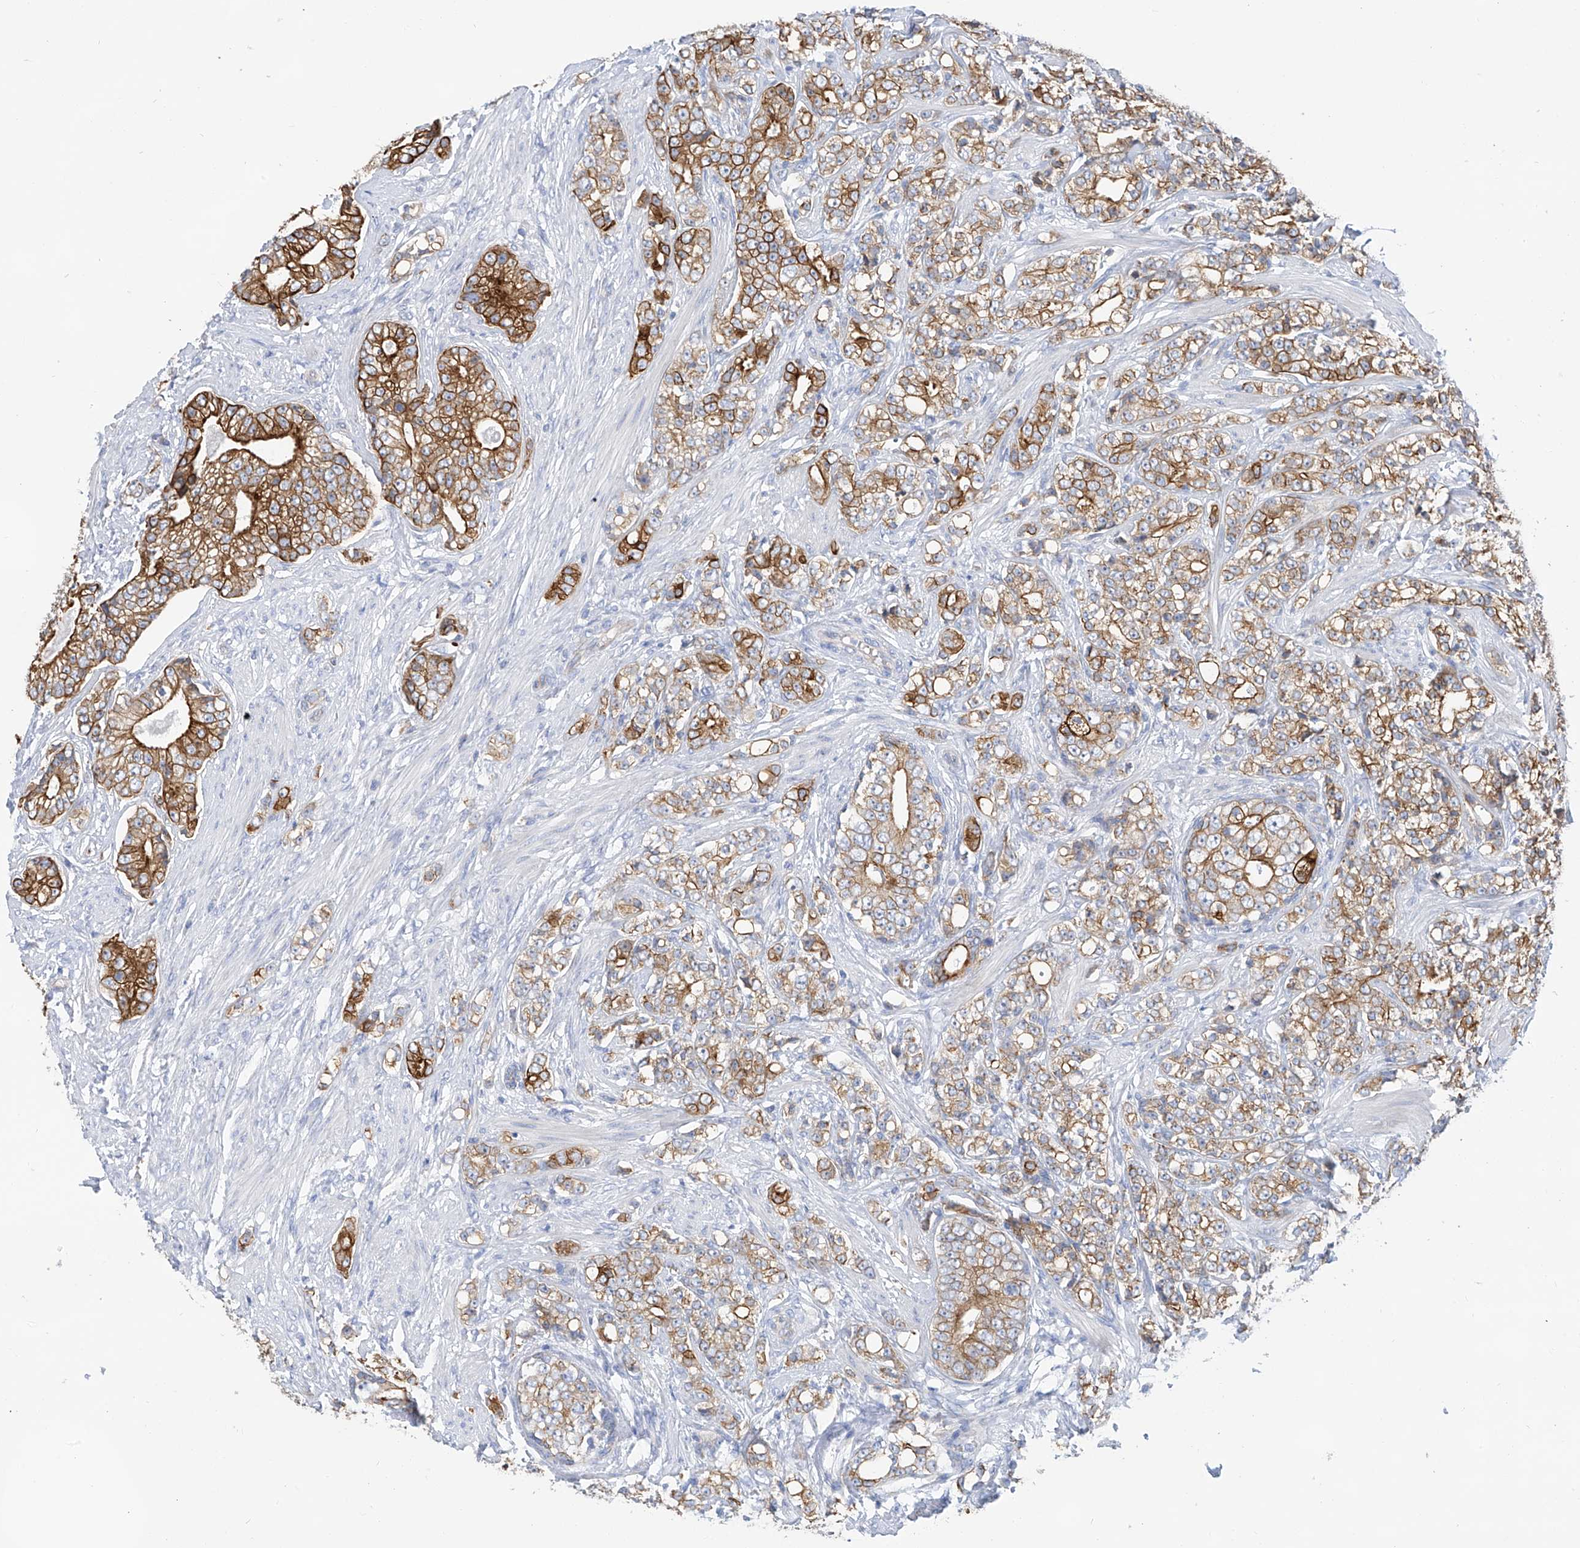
{"staining": {"intensity": "moderate", "quantity": ">75%", "location": "cytoplasmic/membranous"}, "tissue": "prostate cancer", "cell_type": "Tumor cells", "image_type": "cancer", "snomed": [{"axis": "morphology", "description": "Adenocarcinoma, High grade"}, {"axis": "topography", "description": "Prostate"}], "caption": "Protein staining of prostate adenocarcinoma (high-grade) tissue exhibits moderate cytoplasmic/membranous staining in approximately >75% of tumor cells. Ihc stains the protein in brown and the nuclei are stained blue.", "gene": "PIK3C2B", "patient": {"sex": "male", "age": 69}}